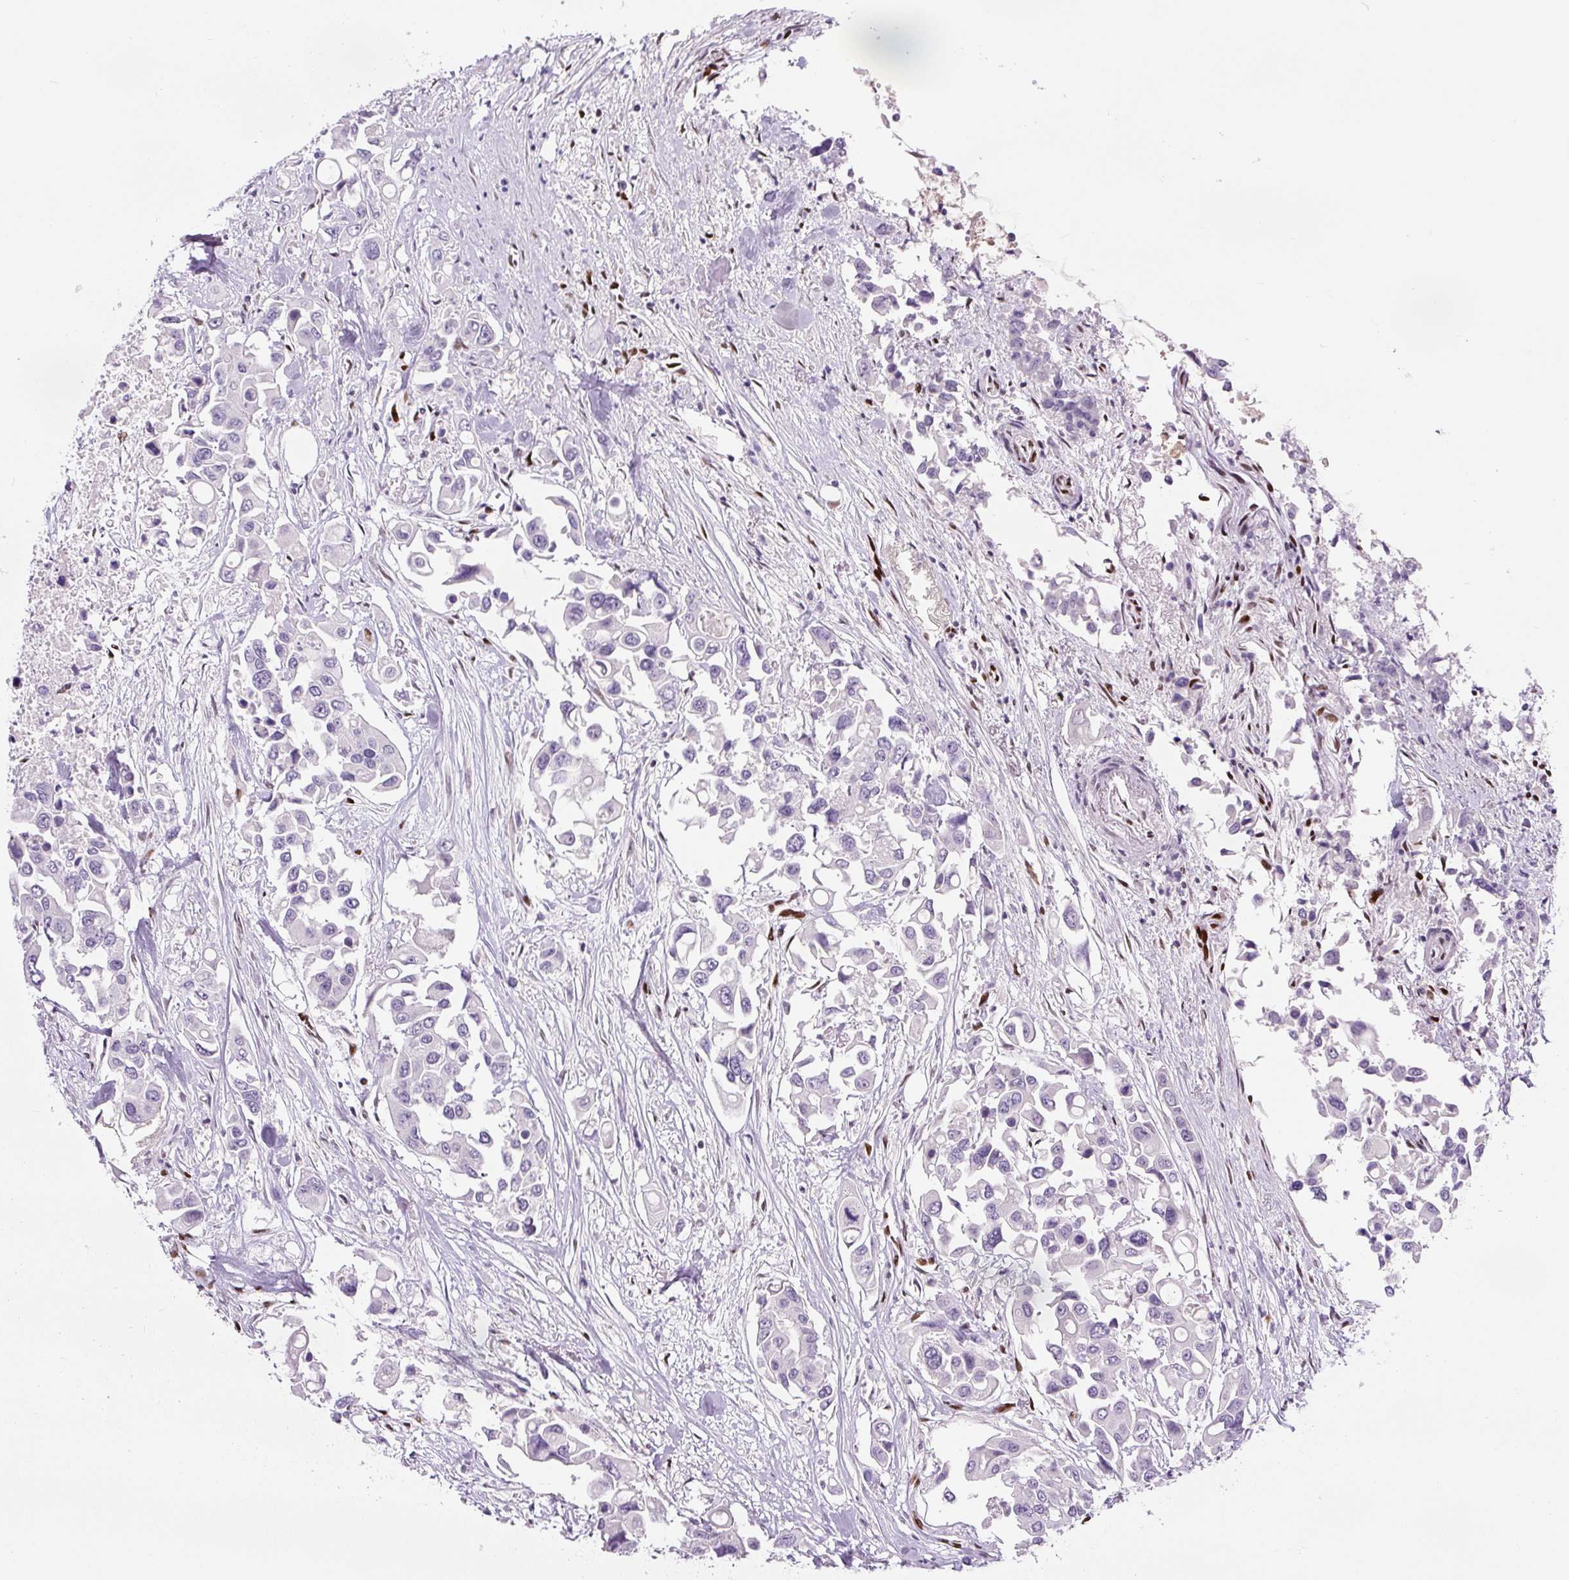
{"staining": {"intensity": "negative", "quantity": "none", "location": "none"}, "tissue": "colorectal cancer", "cell_type": "Tumor cells", "image_type": "cancer", "snomed": [{"axis": "morphology", "description": "Adenocarcinoma, NOS"}, {"axis": "topography", "description": "Colon"}], "caption": "This image is of colorectal adenocarcinoma stained with immunohistochemistry to label a protein in brown with the nuclei are counter-stained blue. There is no staining in tumor cells. (Stains: DAB (3,3'-diaminobenzidine) immunohistochemistry (IHC) with hematoxylin counter stain, Microscopy: brightfield microscopy at high magnification).", "gene": "ZEB1", "patient": {"sex": "male", "age": 77}}